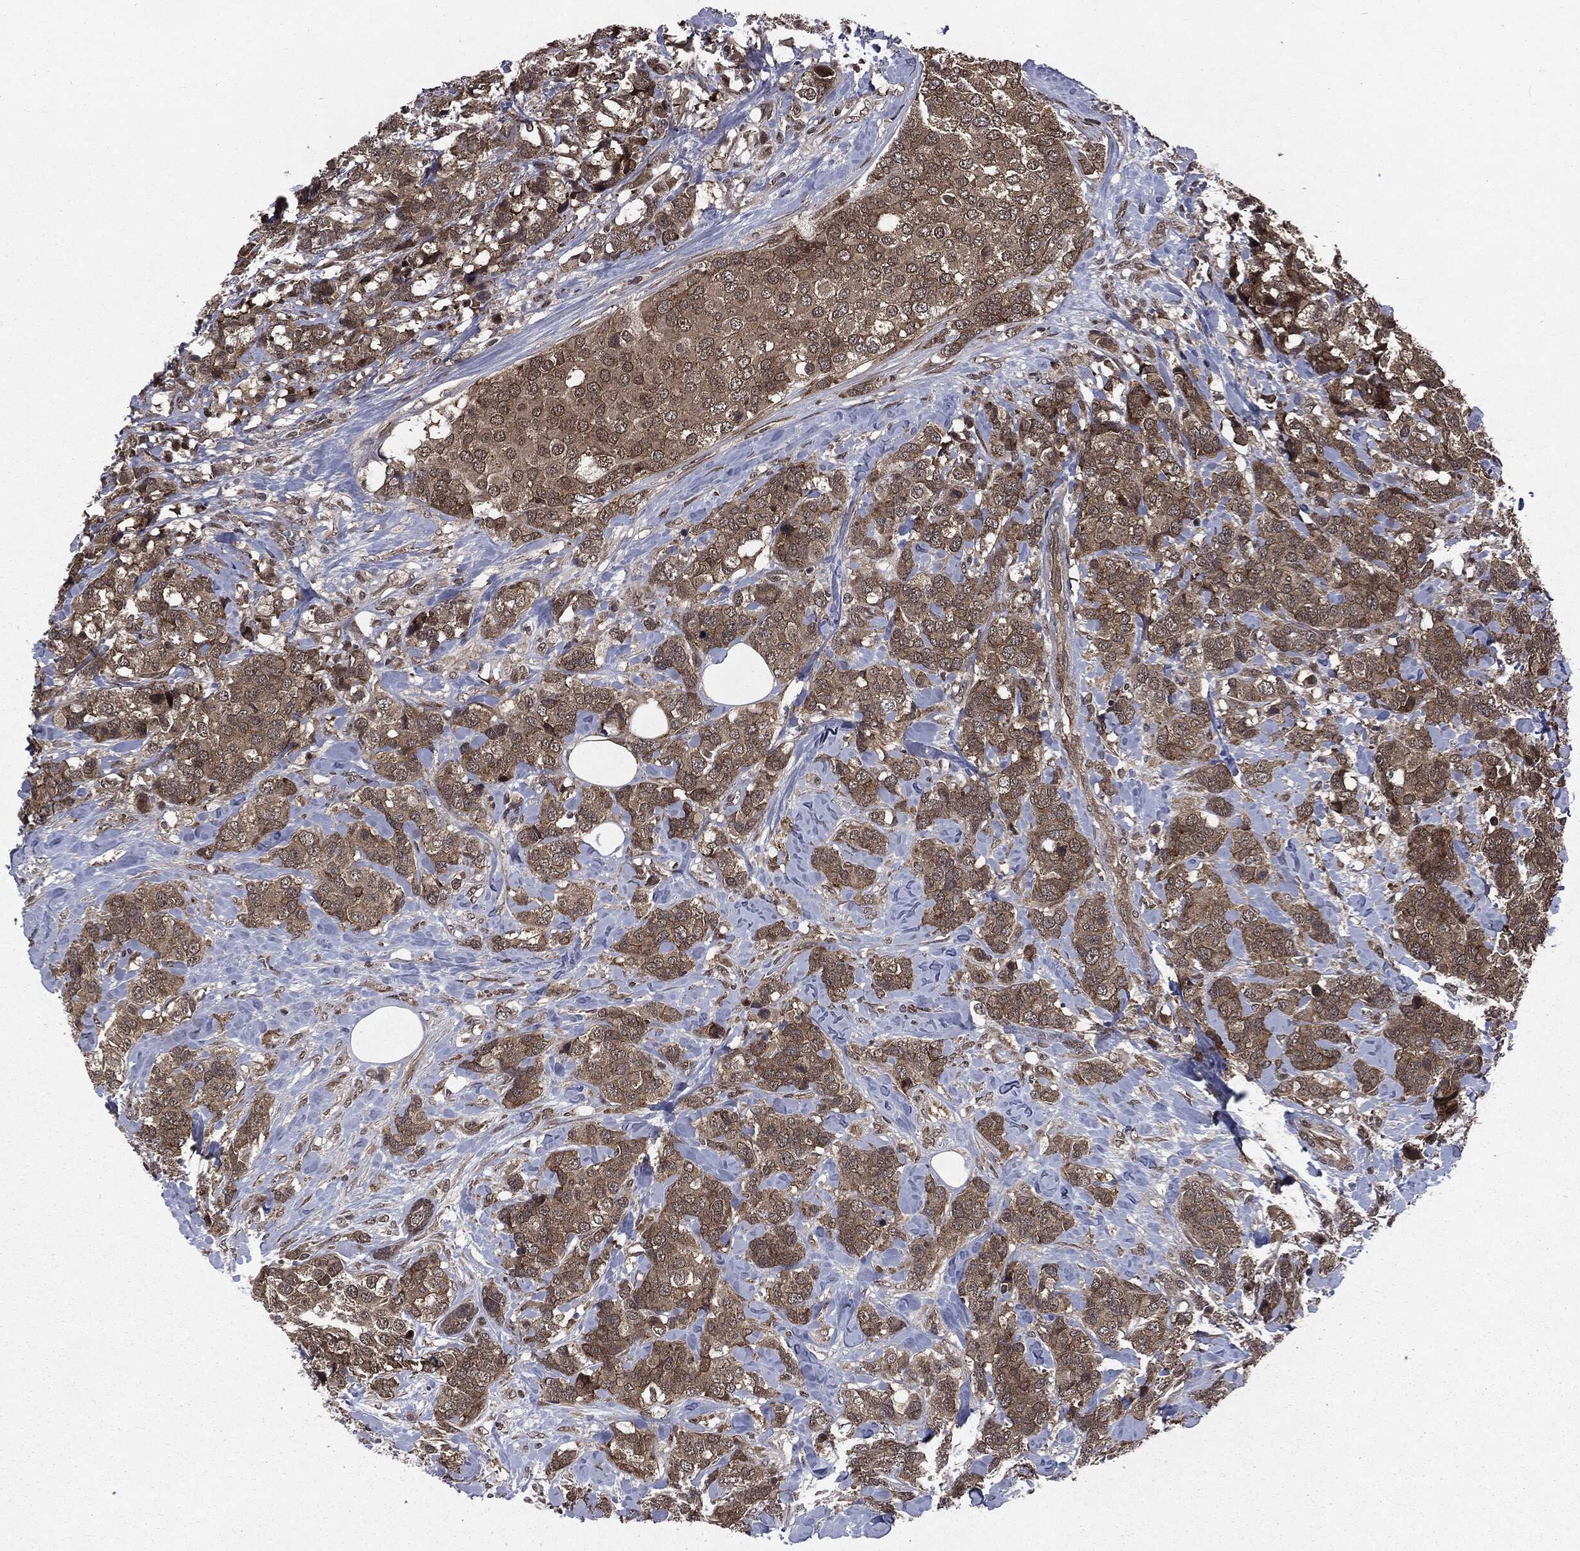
{"staining": {"intensity": "moderate", "quantity": "25%-75%", "location": "cytoplasmic/membranous"}, "tissue": "breast cancer", "cell_type": "Tumor cells", "image_type": "cancer", "snomed": [{"axis": "morphology", "description": "Lobular carcinoma"}, {"axis": "topography", "description": "Breast"}], "caption": "This is an image of IHC staining of lobular carcinoma (breast), which shows moderate positivity in the cytoplasmic/membranous of tumor cells.", "gene": "STAU2", "patient": {"sex": "female", "age": 59}}